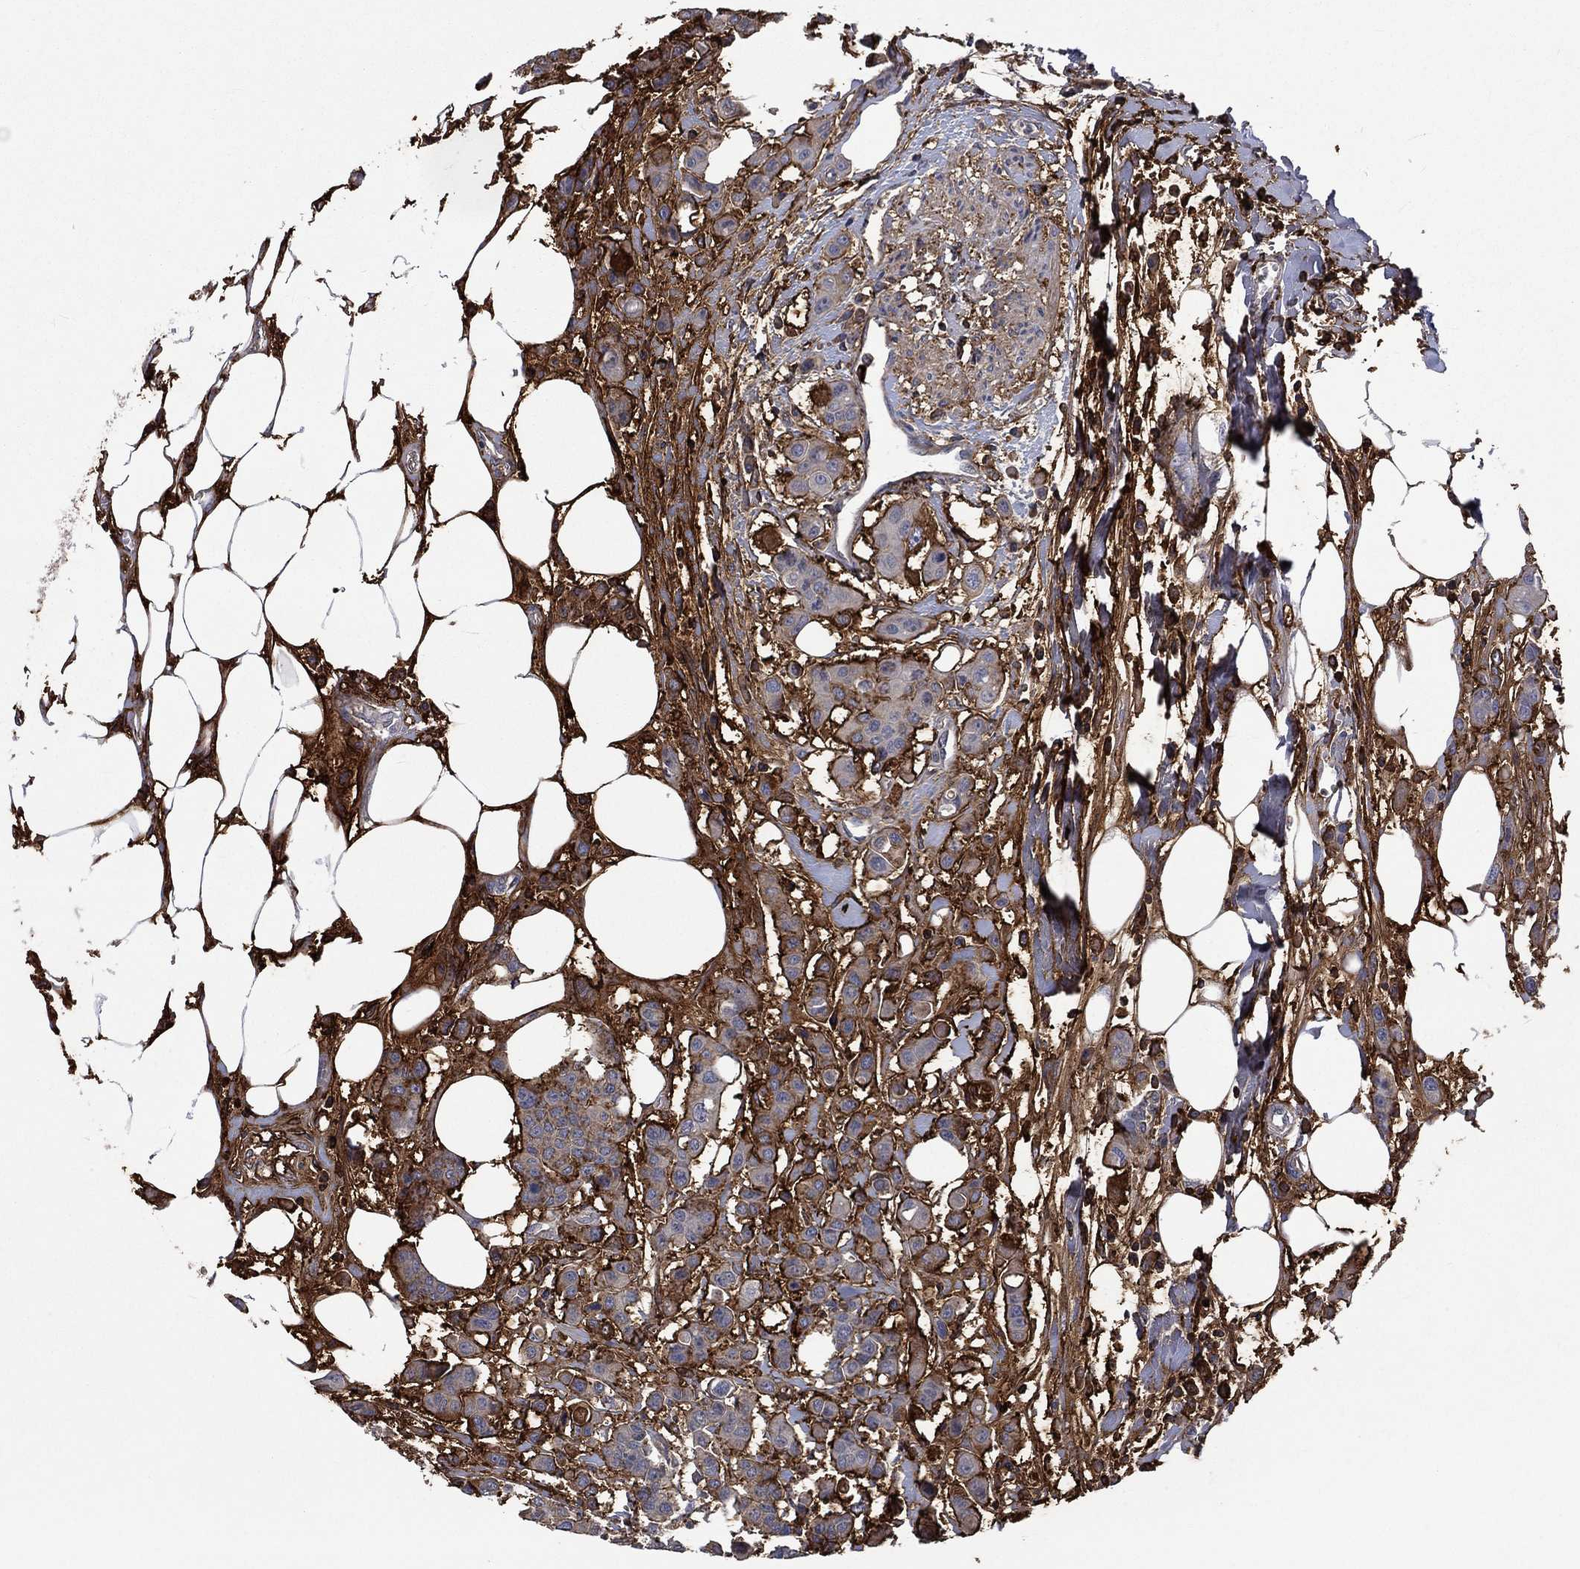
{"staining": {"intensity": "moderate", "quantity": "25%-75%", "location": "cytoplasmic/membranous"}, "tissue": "carcinoid", "cell_type": "Tumor cells", "image_type": "cancer", "snomed": [{"axis": "morphology", "description": "Carcinoid, malignant, NOS"}, {"axis": "topography", "description": "Colon"}], "caption": "A micrograph showing moderate cytoplasmic/membranous positivity in about 25%-75% of tumor cells in carcinoid (malignant), as visualized by brown immunohistochemical staining.", "gene": "VCAN", "patient": {"sex": "male", "age": 81}}